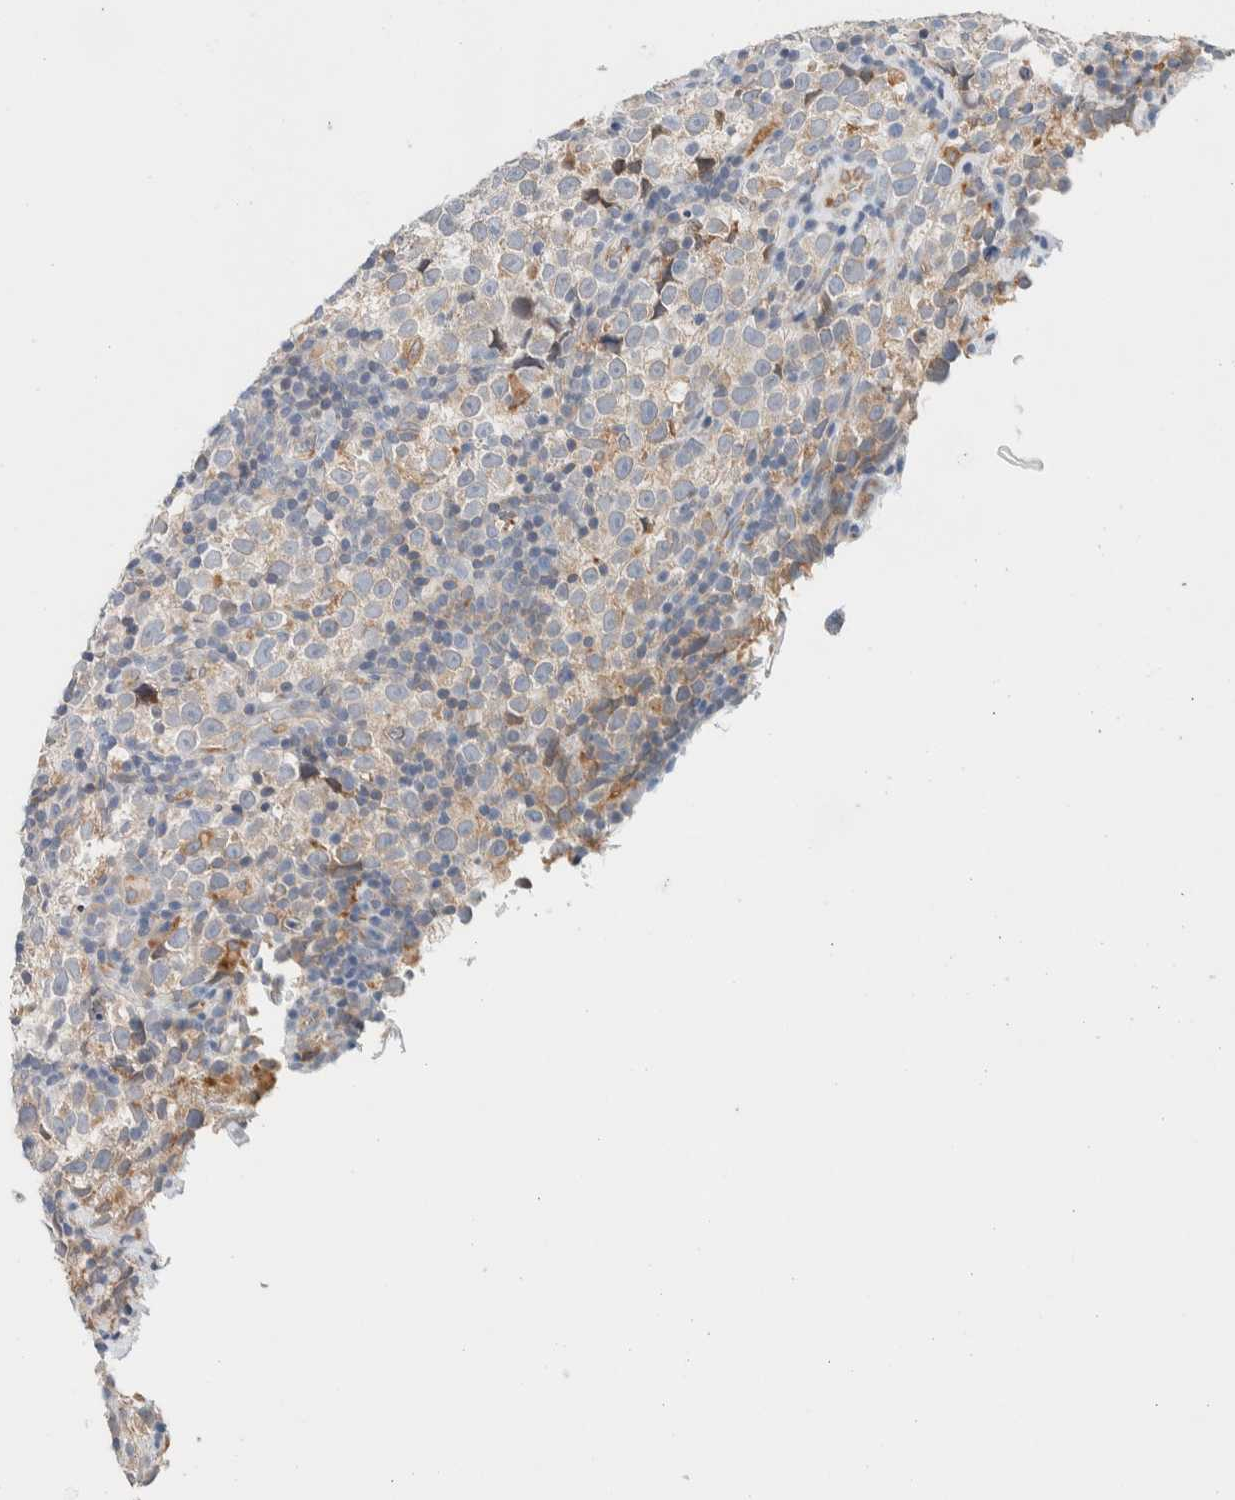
{"staining": {"intensity": "negative", "quantity": "none", "location": "none"}, "tissue": "testis cancer", "cell_type": "Tumor cells", "image_type": "cancer", "snomed": [{"axis": "morphology", "description": "Normal tissue, NOS"}, {"axis": "morphology", "description": "Seminoma, NOS"}, {"axis": "topography", "description": "Testis"}], "caption": "Immunohistochemical staining of testis cancer (seminoma) exhibits no significant staining in tumor cells.", "gene": "SUMF2", "patient": {"sex": "male", "age": 43}}